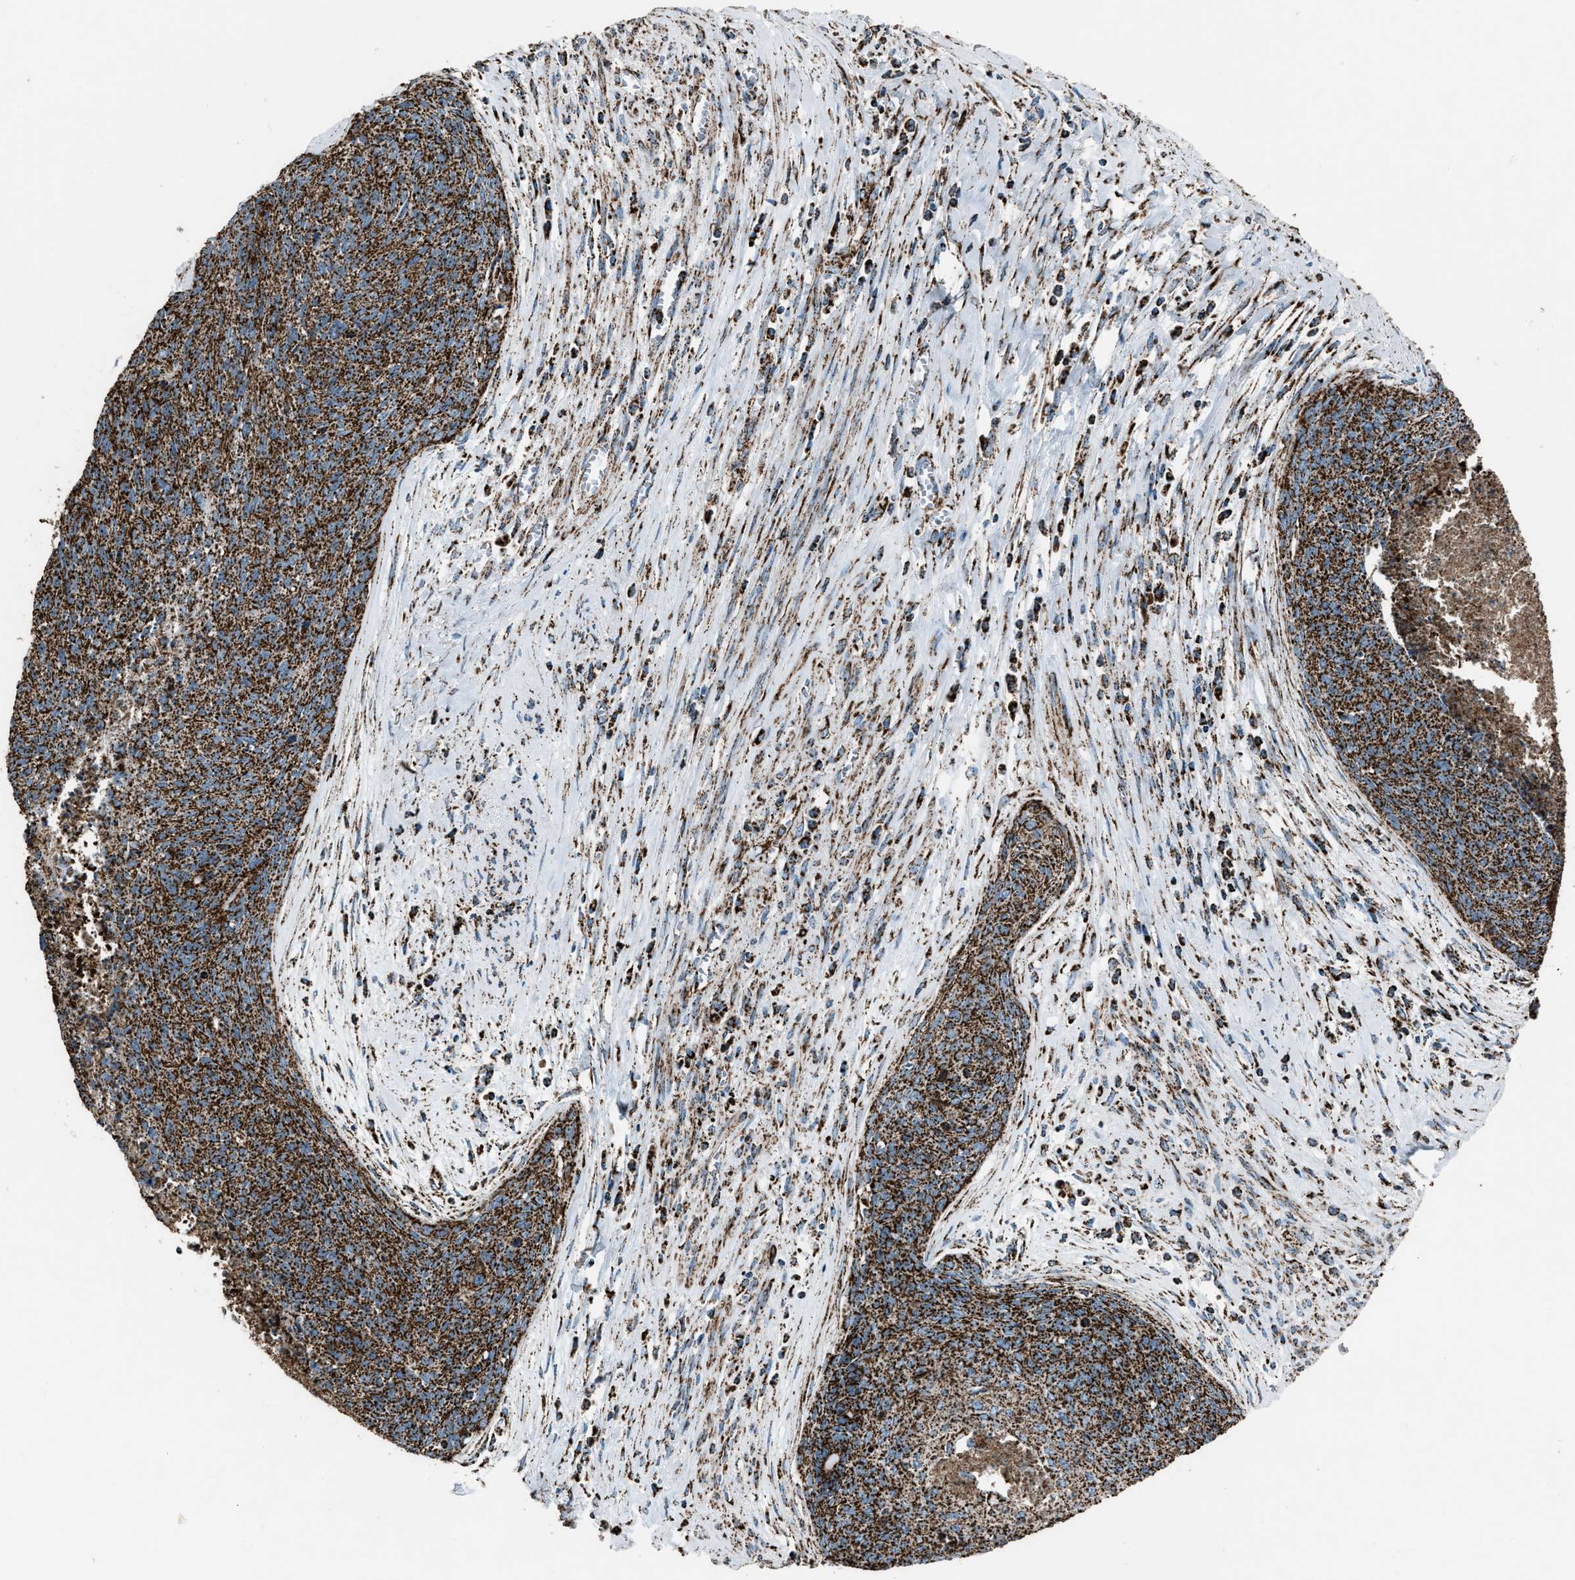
{"staining": {"intensity": "strong", "quantity": ">75%", "location": "cytoplasmic/membranous"}, "tissue": "cervical cancer", "cell_type": "Tumor cells", "image_type": "cancer", "snomed": [{"axis": "morphology", "description": "Squamous cell carcinoma, NOS"}, {"axis": "topography", "description": "Cervix"}], "caption": "Immunohistochemical staining of cervical squamous cell carcinoma reveals high levels of strong cytoplasmic/membranous positivity in about >75% of tumor cells. (brown staining indicates protein expression, while blue staining denotes nuclei).", "gene": "MDH2", "patient": {"sex": "female", "age": 55}}